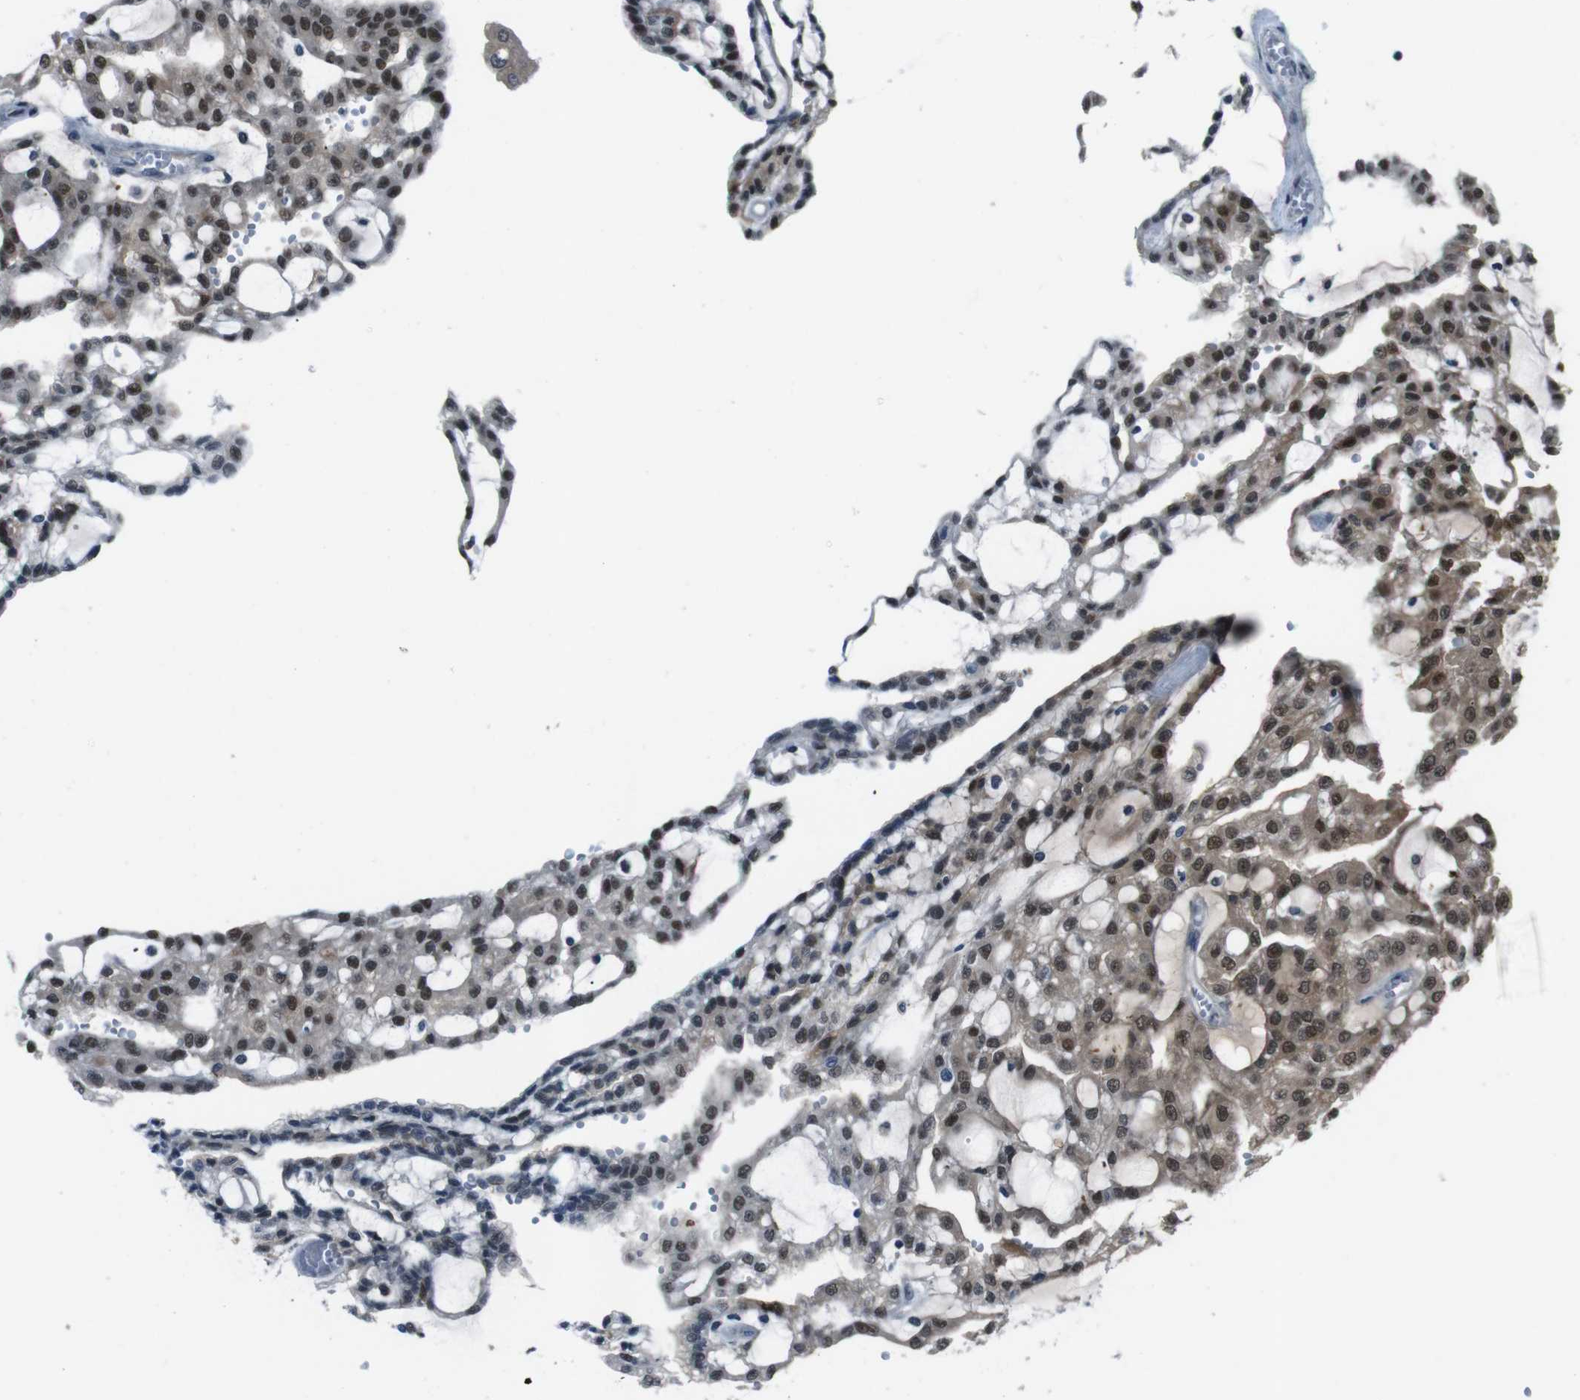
{"staining": {"intensity": "moderate", "quantity": ">75%", "location": "cytoplasmic/membranous,nuclear"}, "tissue": "renal cancer", "cell_type": "Tumor cells", "image_type": "cancer", "snomed": [{"axis": "morphology", "description": "Adenocarcinoma, NOS"}, {"axis": "topography", "description": "Kidney"}], "caption": "Tumor cells display moderate cytoplasmic/membranous and nuclear positivity in approximately >75% of cells in renal cancer.", "gene": "LRP5", "patient": {"sex": "male", "age": 63}}